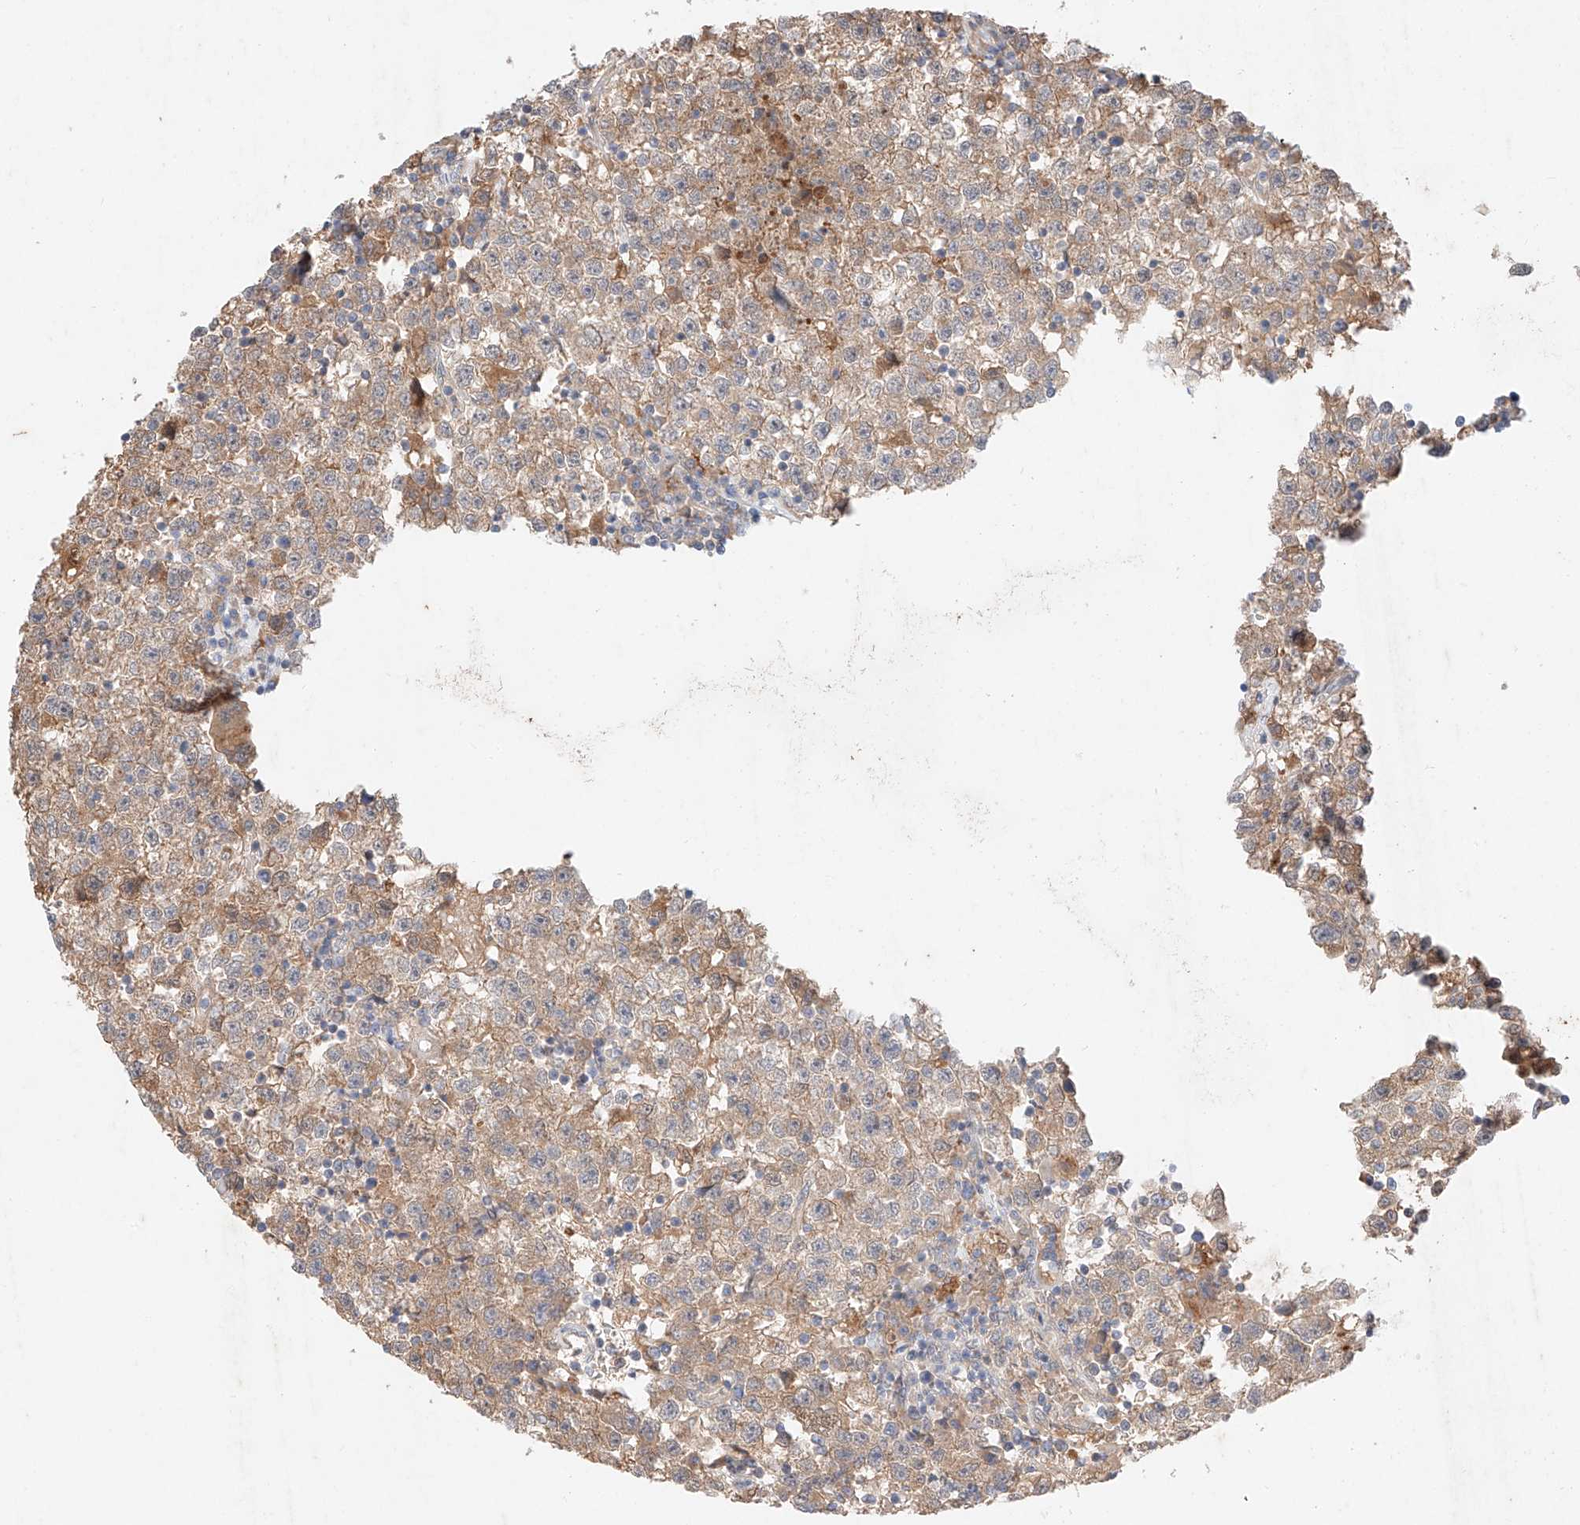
{"staining": {"intensity": "moderate", "quantity": "25%-75%", "location": "cytoplasmic/membranous"}, "tissue": "testis cancer", "cell_type": "Tumor cells", "image_type": "cancer", "snomed": [{"axis": "morphology", "description": "Seminoma, NOS"}, {"axis": "topography", "description": "Testis"}], "caption": "Human seminoma (testis) stained for a protein (brown) demonstrates moderate cytoplasmic/membranous positive positivity in approximately 25%-75% of tumor cells.", "gene": "GCNT1", "patient": {"sex": "male", "age": 22}}